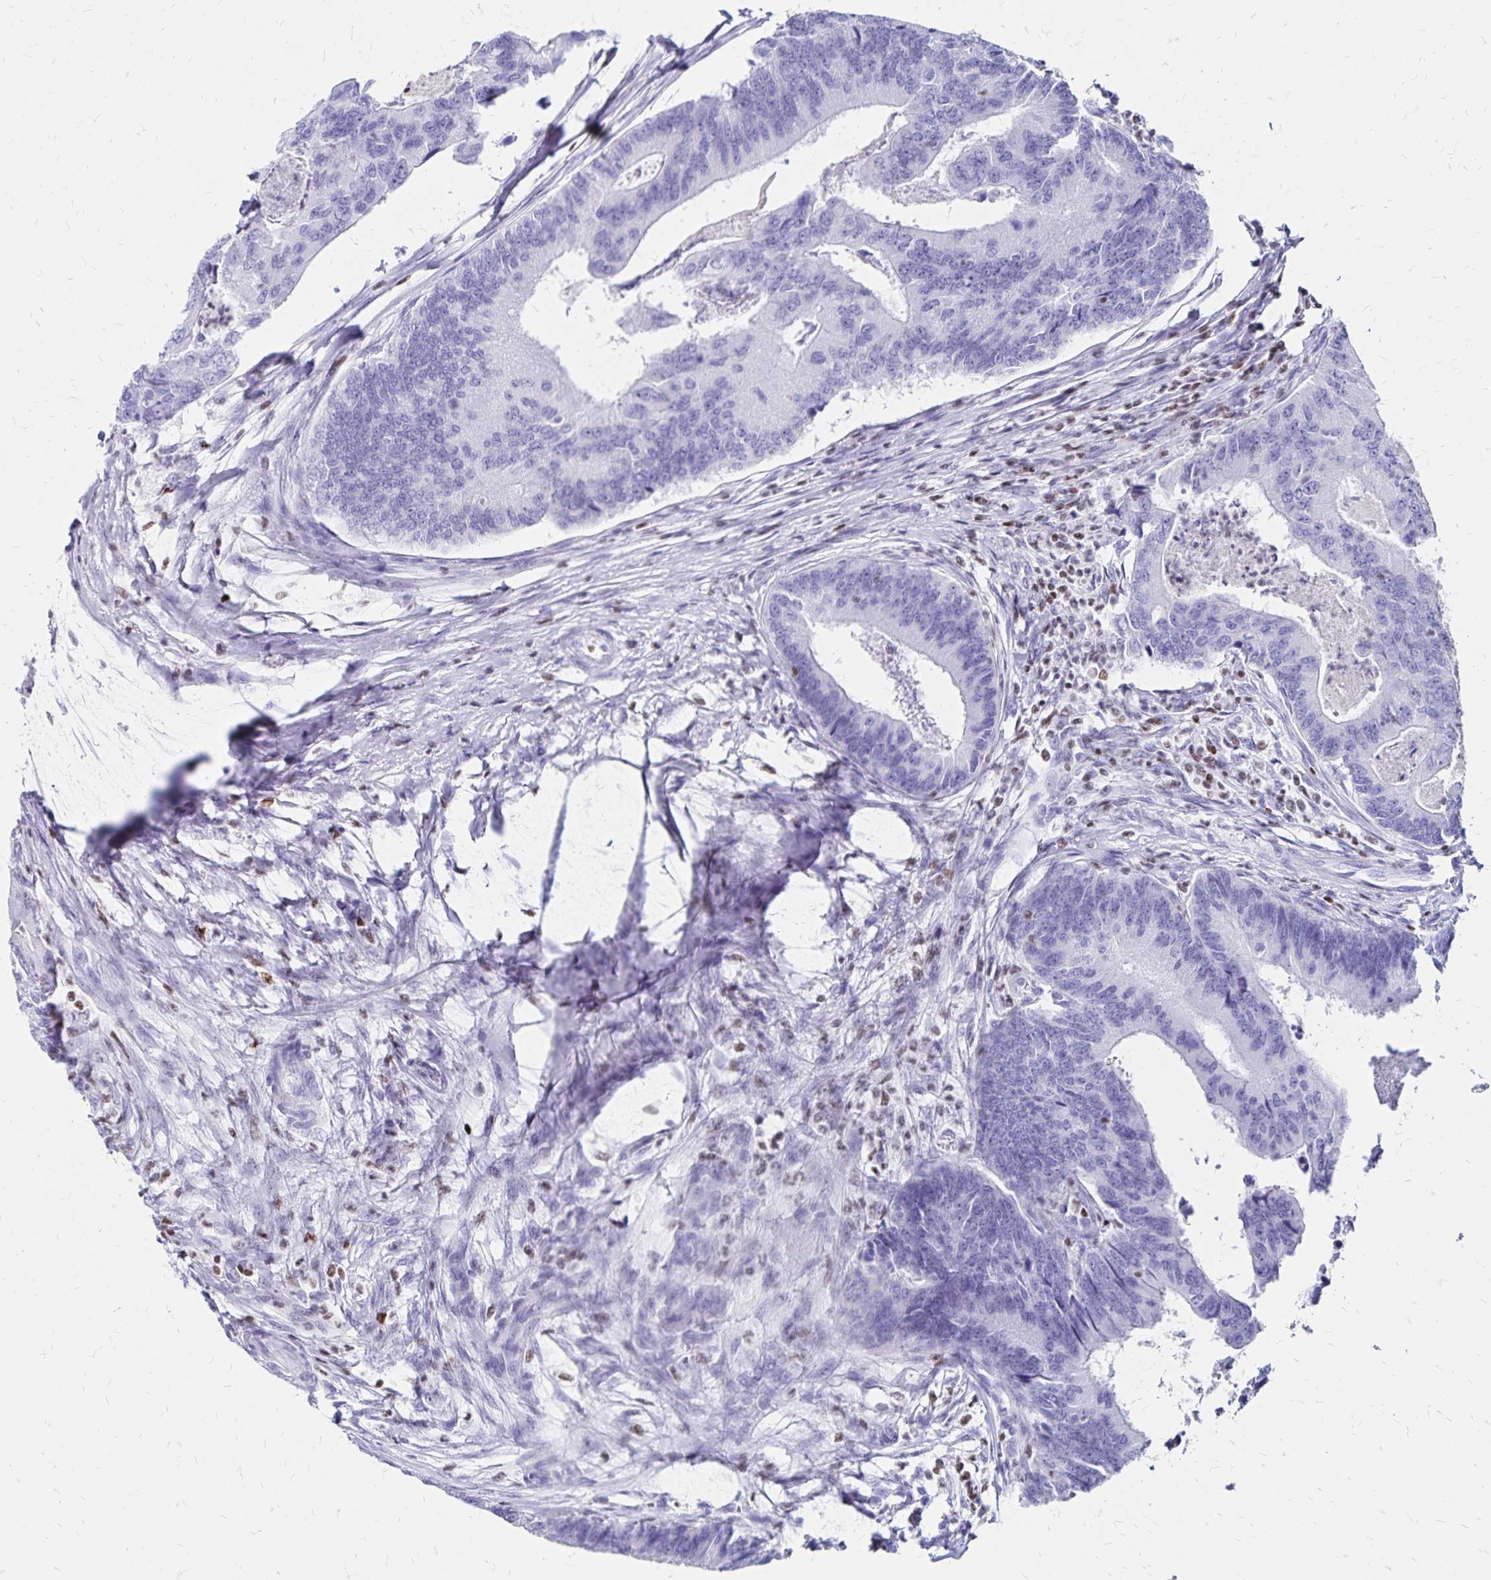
{"staining": {"intensity": "negative", "quantity": "none", "location": "none"}, "tissue": "colorectal cancer", "cell_type": "Tumor cells", "image_type": "cancer", "snomed": [{"axis": "morphology", "description": "Adenocarcinoma, NOS"}, {"axis": "topography", "description": "Colon"}], "caption": "High magnification brightfield microscopy of adenocarcinoma (colorectal) stained with DAB (brown) and counterstained with hematoxylin (blue): tumor cells show no significant staining.", "gene": "IKZF1", "patient": {"sex": "female", "age": 67}}